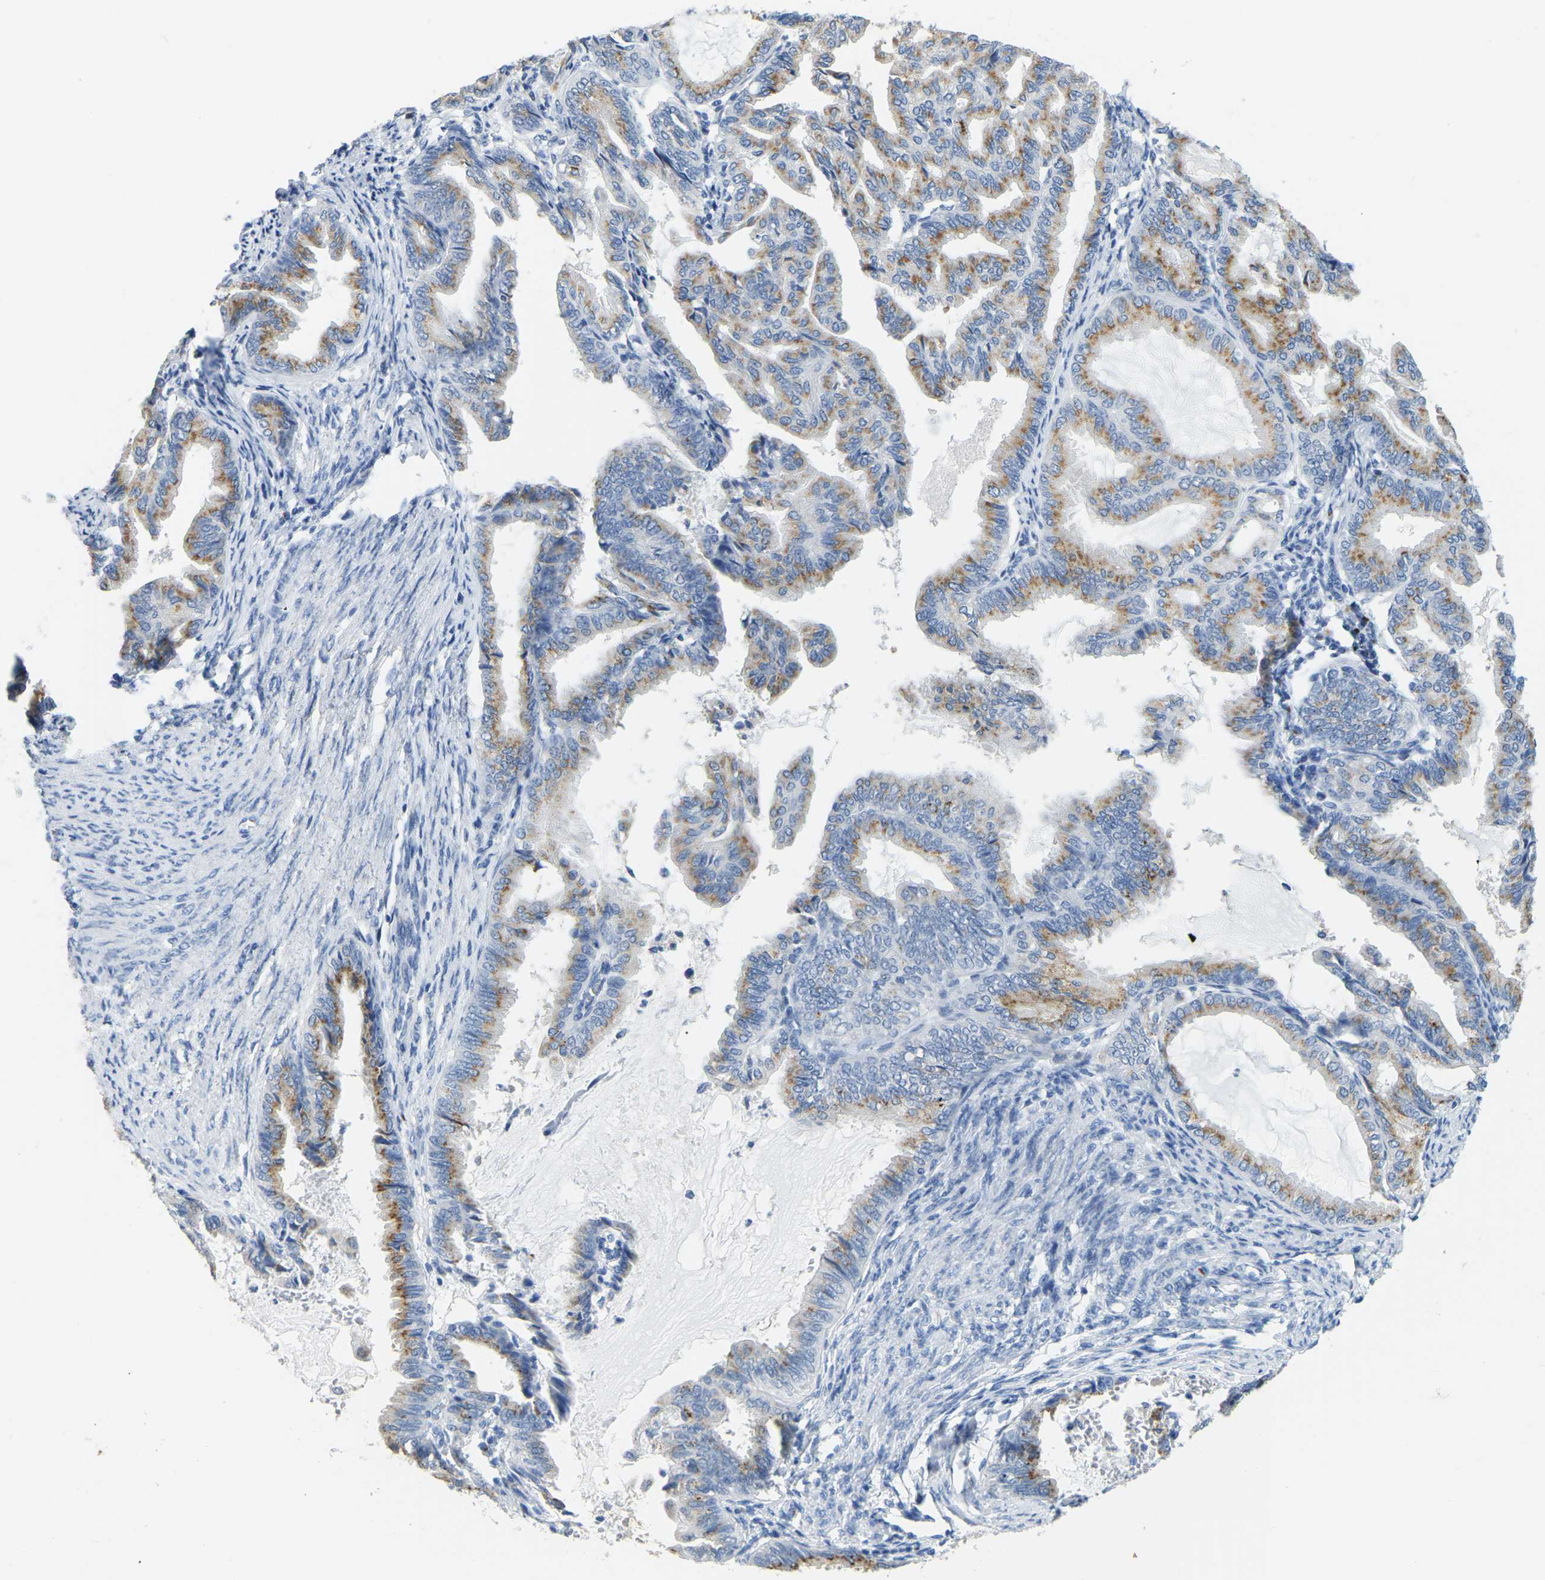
{"staining": {"intensity": "moderate", "quantity": "25%-75%", "location": "cytoplasmic/membranous"}, "tissue": "endometrial cancer", "cell_type": "Tumor cells", "image_type": "cancer", "snomed": [{"axis": "morphology", "description": "Adenocarcinoma, NOS"}, {"axis": "topography", "description": "Endometrium"}], "caption": "This image exhibits immunohistochemistry (IHC) staining of human endometrial adenocarcinoma, with medium moderate cytoplasmic/membranous expression in approximately 25%-75% of tumor cells.", "gene": "FAM174A", "patient": {"sex": "female", "age": 86}}